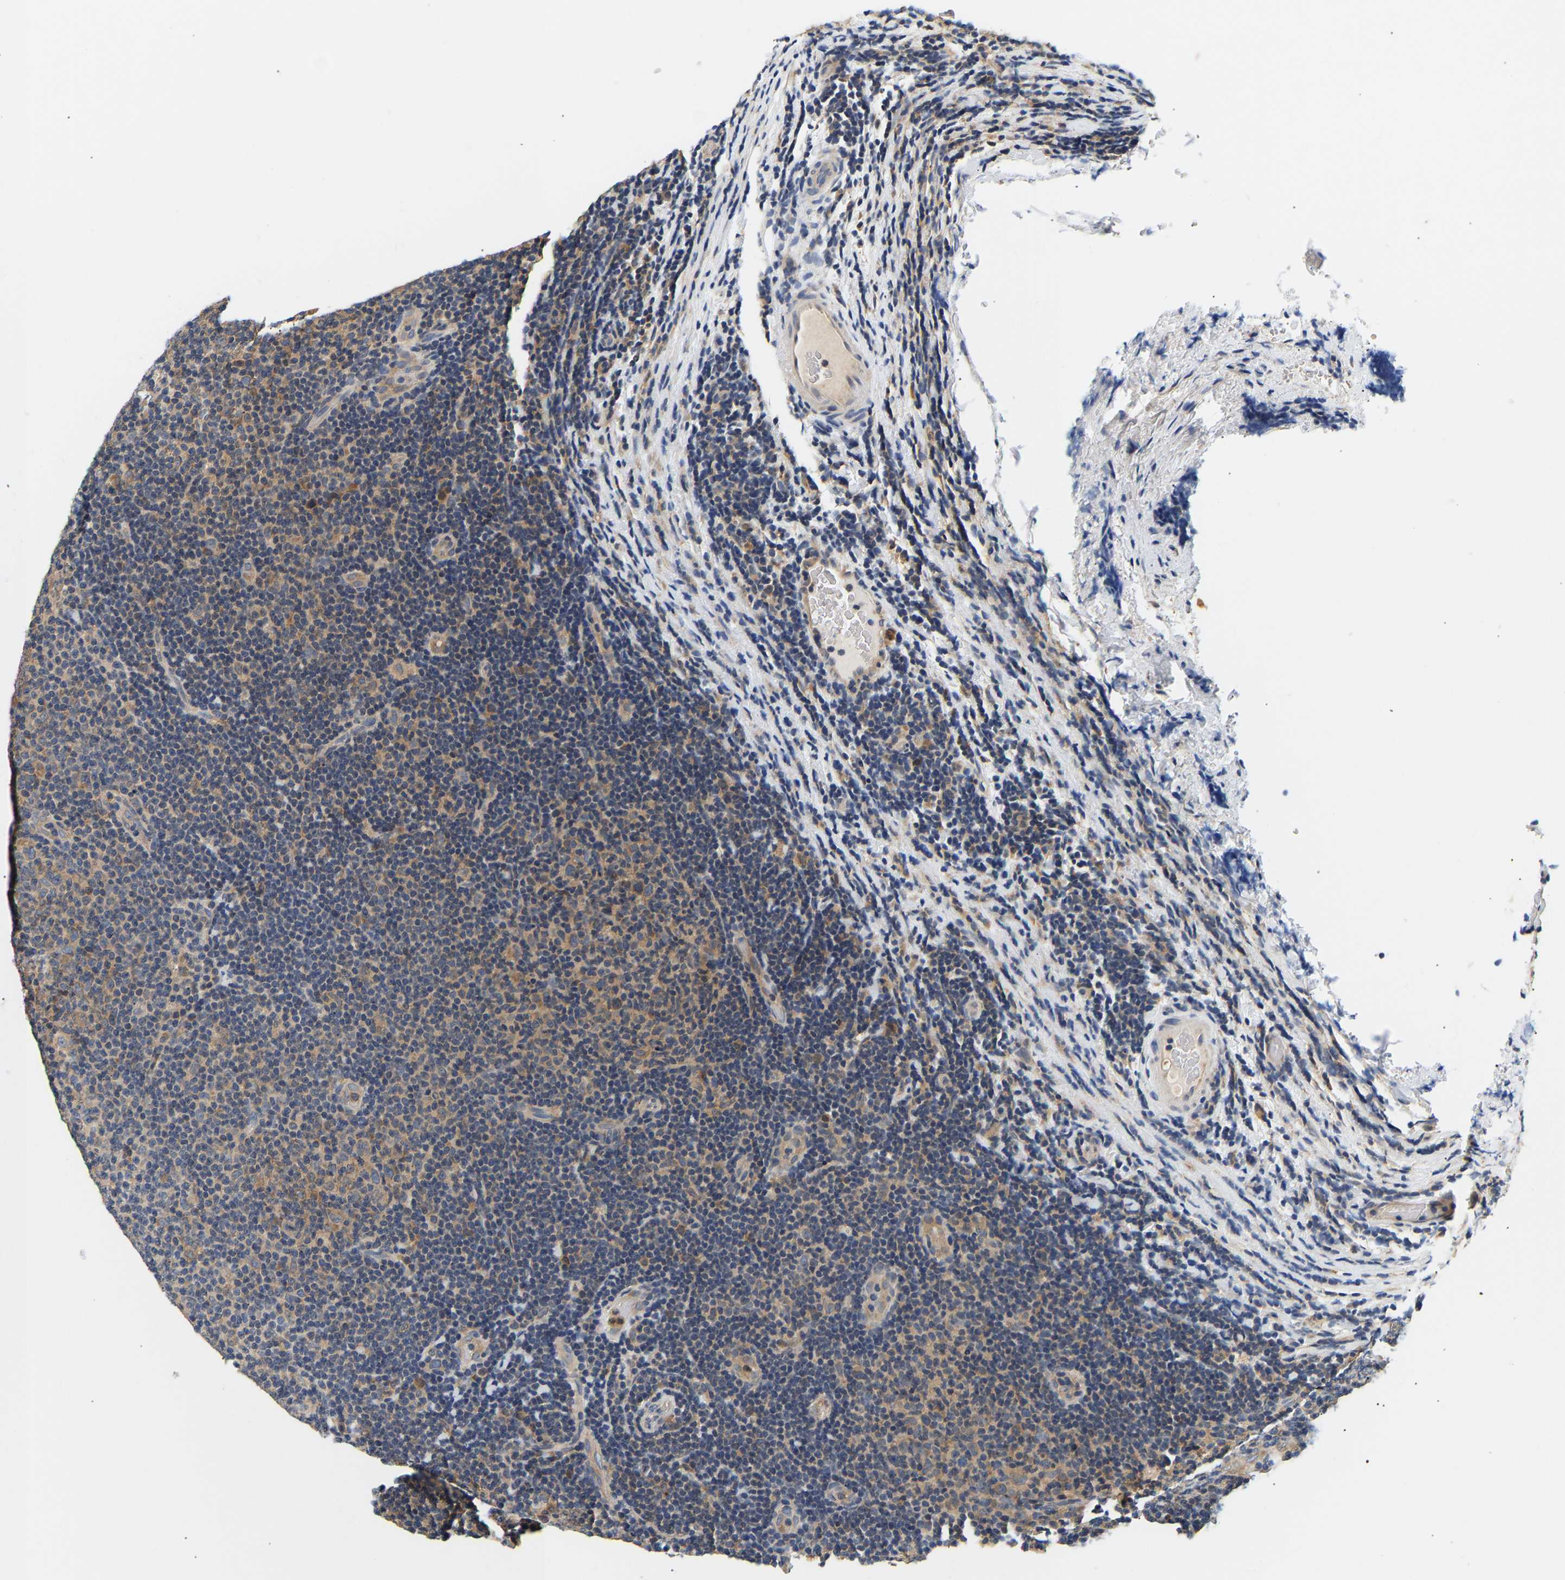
{"staining": {"intensity": "weak", "quantity": "25%-75%", "location": "cytoplasmic/membranous"}, "tissue": "lymphoma", "cell_type": "Tumor cells", "image_type": "cancer", "snomed": [{"axis": "morphology", "description": "Malignant lymphoma, non-Hodgkin's type, Low grade"}, {"axis": "topography", "description": "Lymph node"}], "caption": "IHC (DAB) staining of human malignant lymphoma, non-Hodgkin's type (low-grade) displays weak cytoplasmic/membranous protein positivity in about 25%-75% of tumor cells.", "gene": "PPID", "patient": {"sex": "male", "age": 83}}